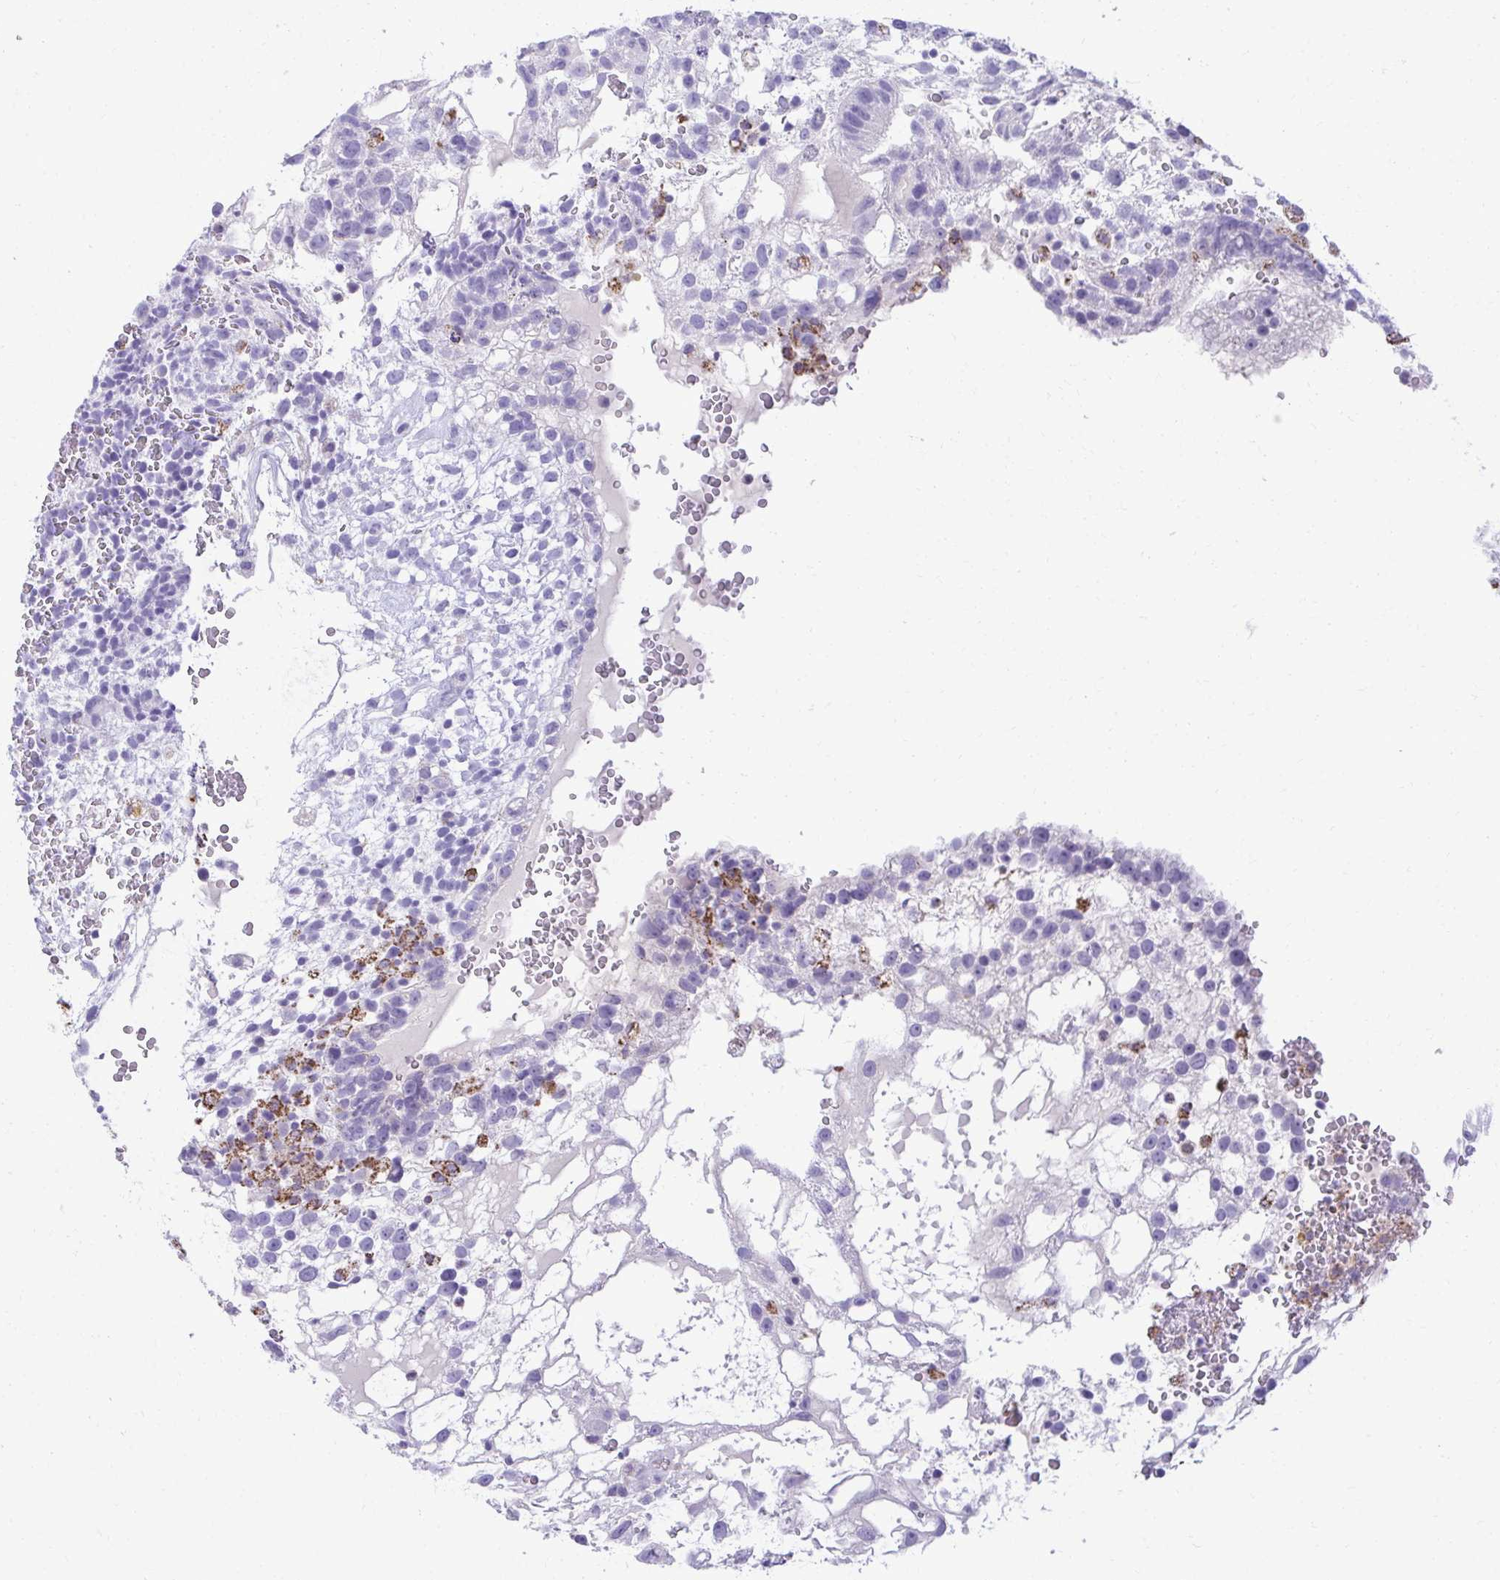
{"staining": {"intensity": "negative", "quantity": "none", "location": "none"}, "tissue": "testis cancer", "cell_type": "Tumor cells", "image_type": "cancer", "snomed": [{"axis": "morphology", "description": "Normal tissue, NOS"}, {"axis": "morphology", "description": "Carcinoma, Embryonal, NOS"}, {"axis": "topography", "description": "Testis"}], "caption": "High power microscopy micrograph of an immunohistochemistry image of testis cancer (embryonal carcinoma), revealing no significant staining in tumor cells.", "gene": "AIG1", "patient": {"sex": "male", "age": 32}}